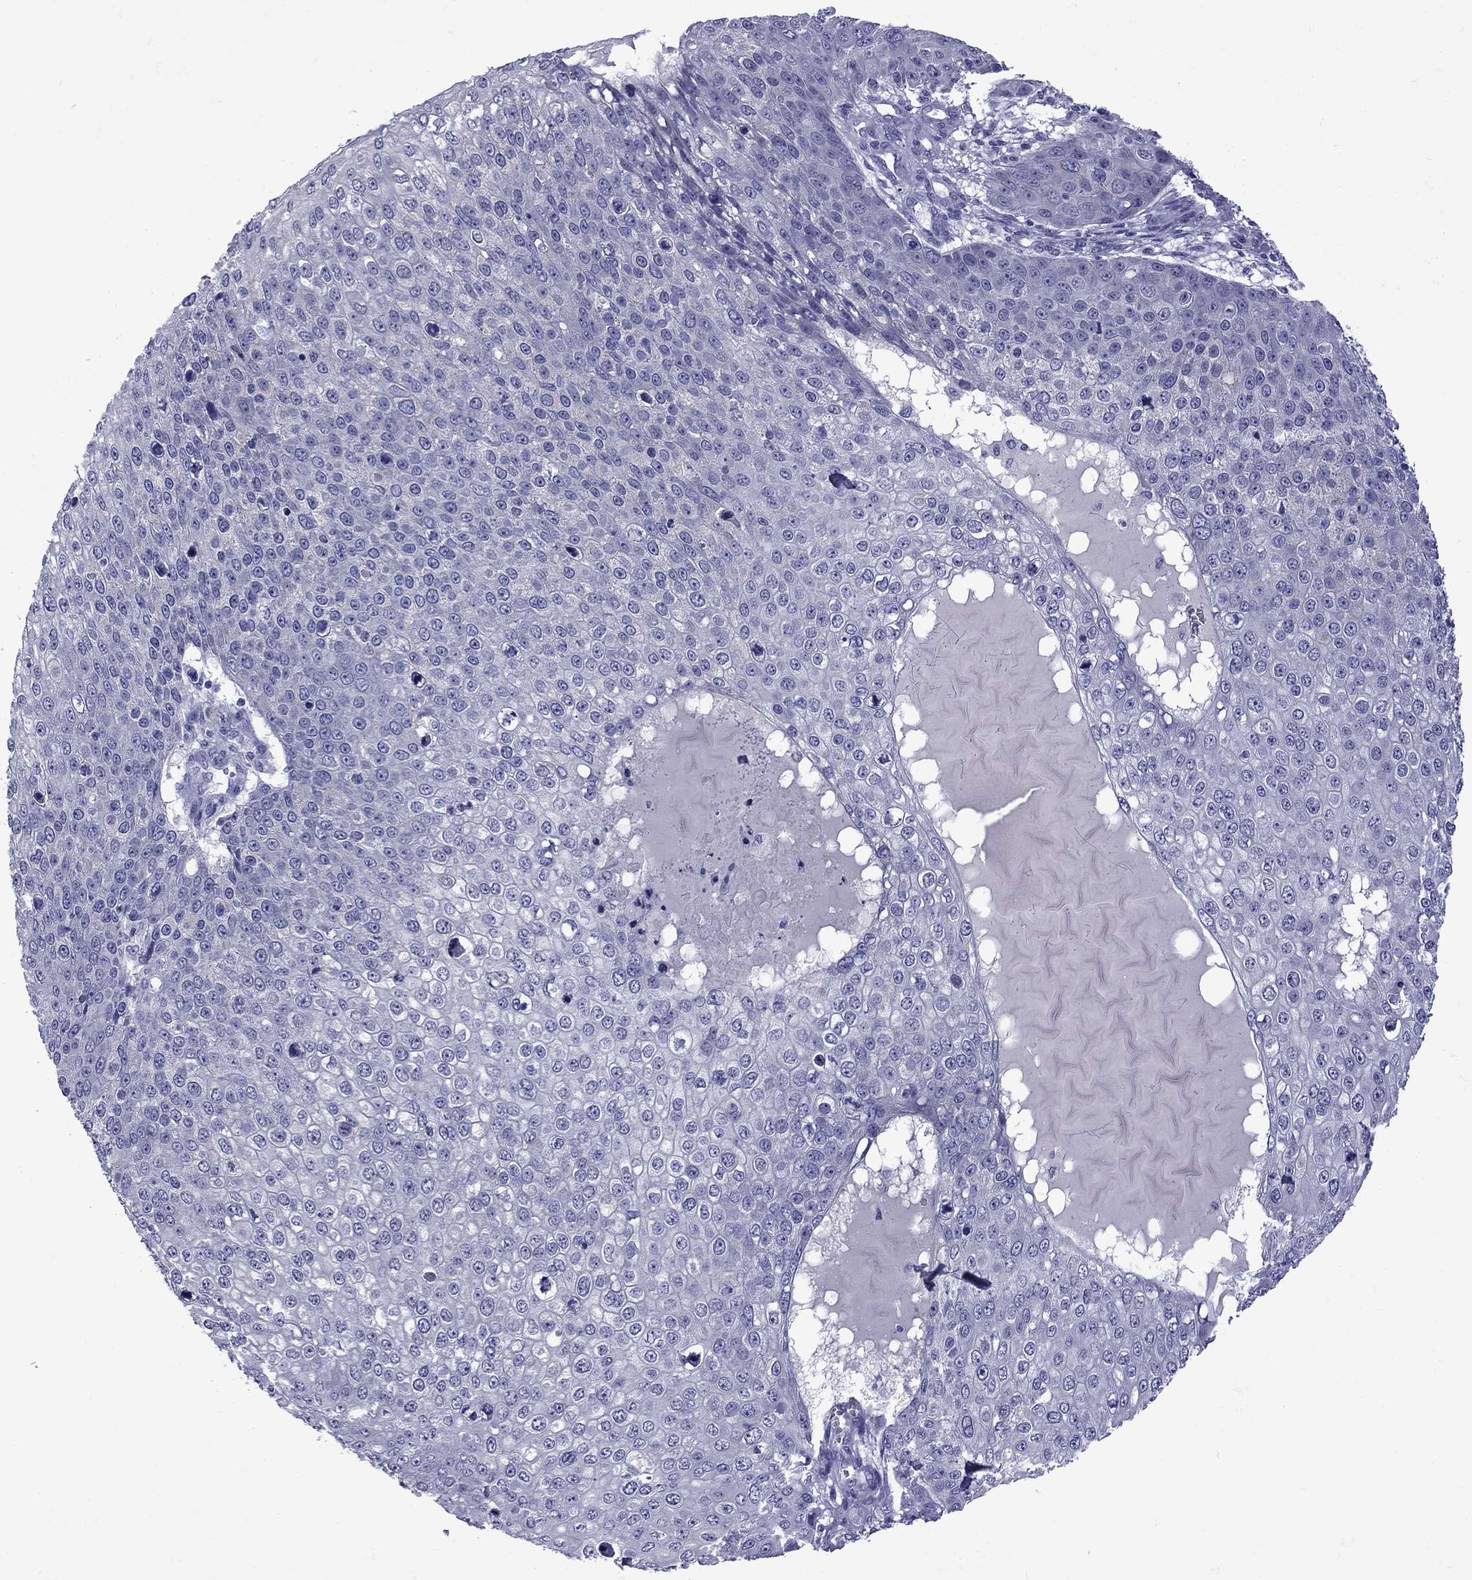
{"staining": {"intensity": "negative", "quantity": "none", "location": "none"}, "tissue": "skin cancer", "cell_type": "Tumor cells", "image_type": "cancer", "snomed": [{"axis": "morphology", "description": "Squamous cell carcinoma, NOS"}, {"axis": "topography", "description": "Skin"}], "caption": "This is an immunohistochemistry image of skin cancer. There is no expression in tumor cells.", "gene": "EPPIN", "patient": {"sex": "male", "age": 71}}